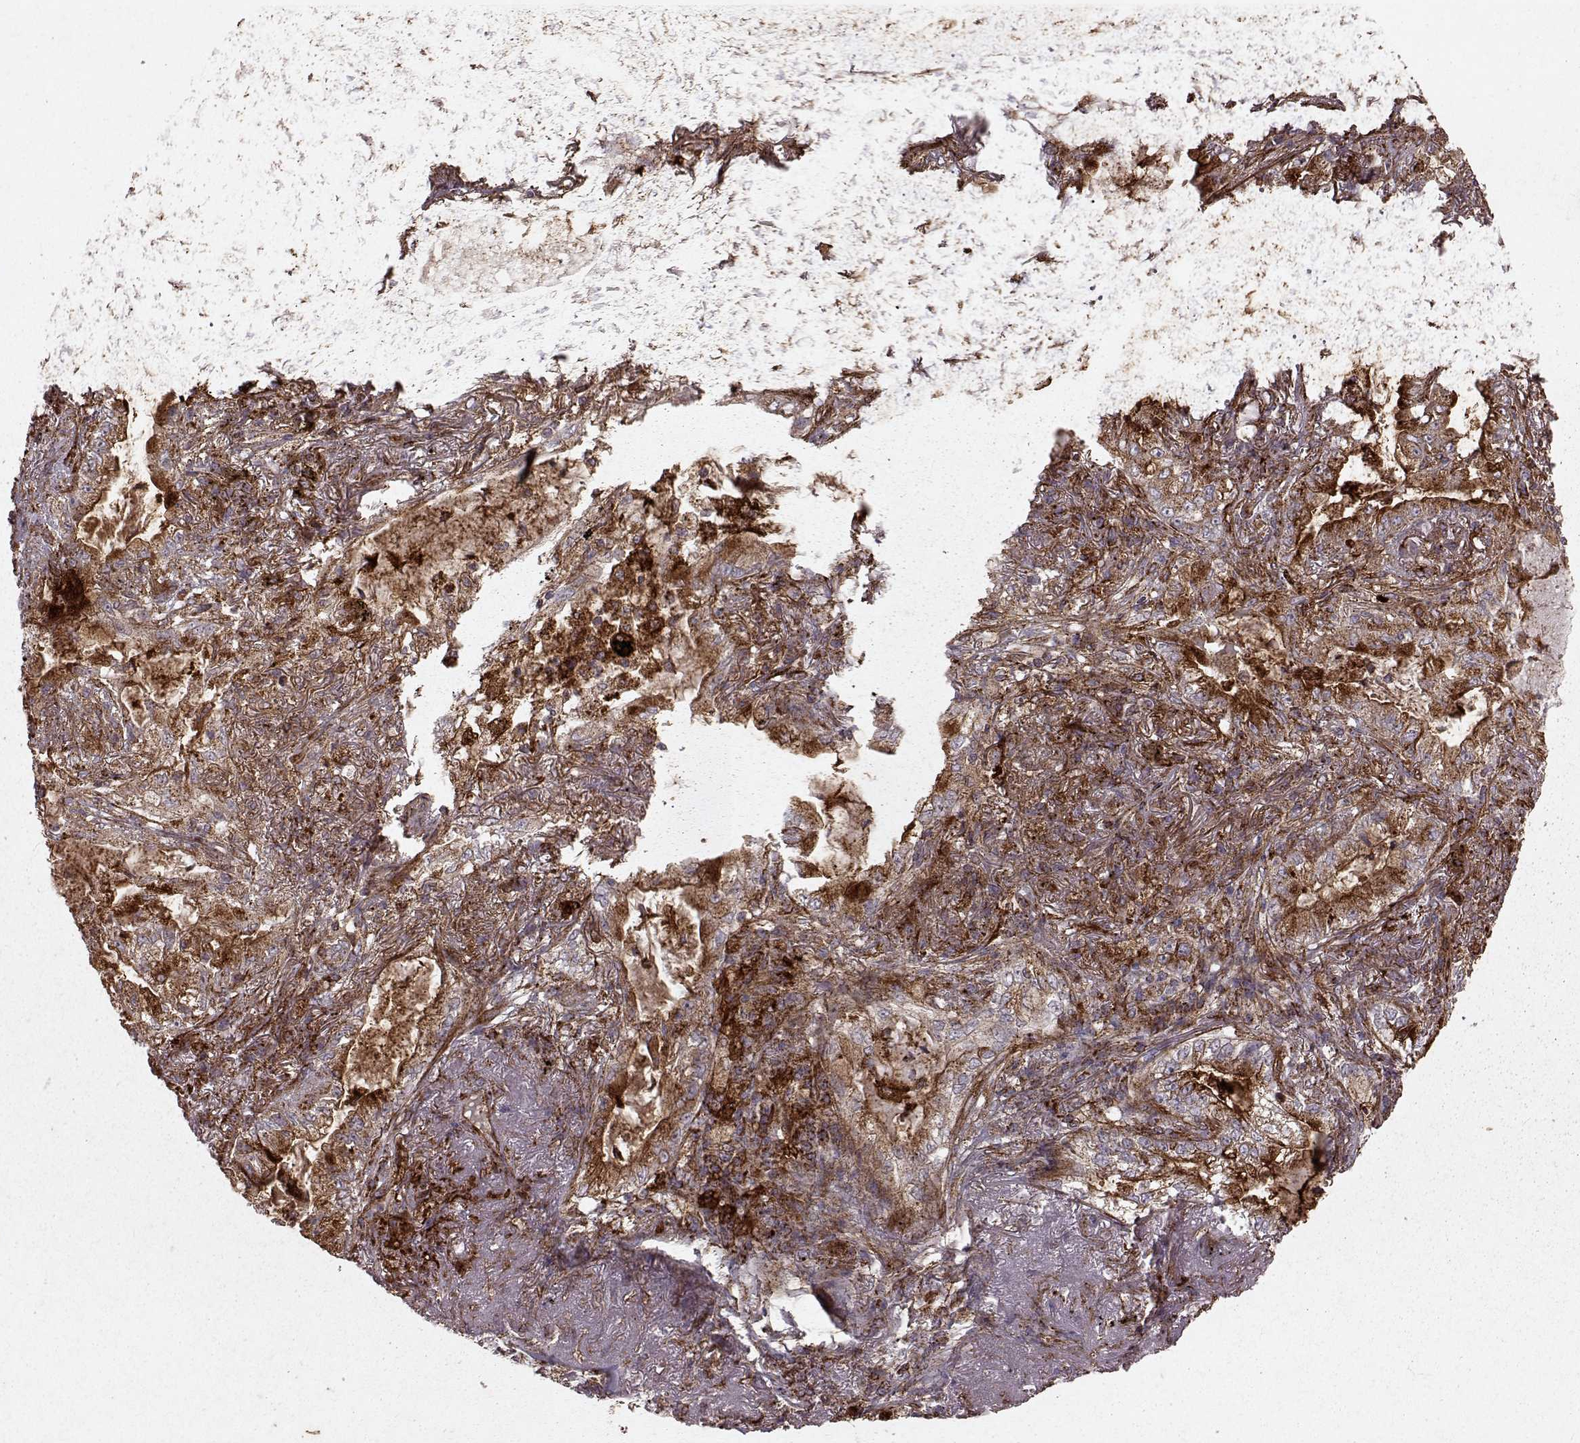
{"staining": {"intensity": "moderate", "quantity": "25%-75%", "location": "cytoplasmic/membranous"}, "tissue": "lung cancer", "cell_type": "Tumor cells", "image_type": "cancer", "snomed": [{"axis": "morphology", "description": "Adenocarcinoma, NOS"}, {"axis": "topography", "description": "Lung"}], "caption": "Brown immunohistochemical staining in adenocarcinoma (lung) demonstrates moderate cytoplasmic/membranous positivity in about 25%-75% of tumor cells.", "gene": "FXN", "patient": {"sex": "female", "age": 73}}